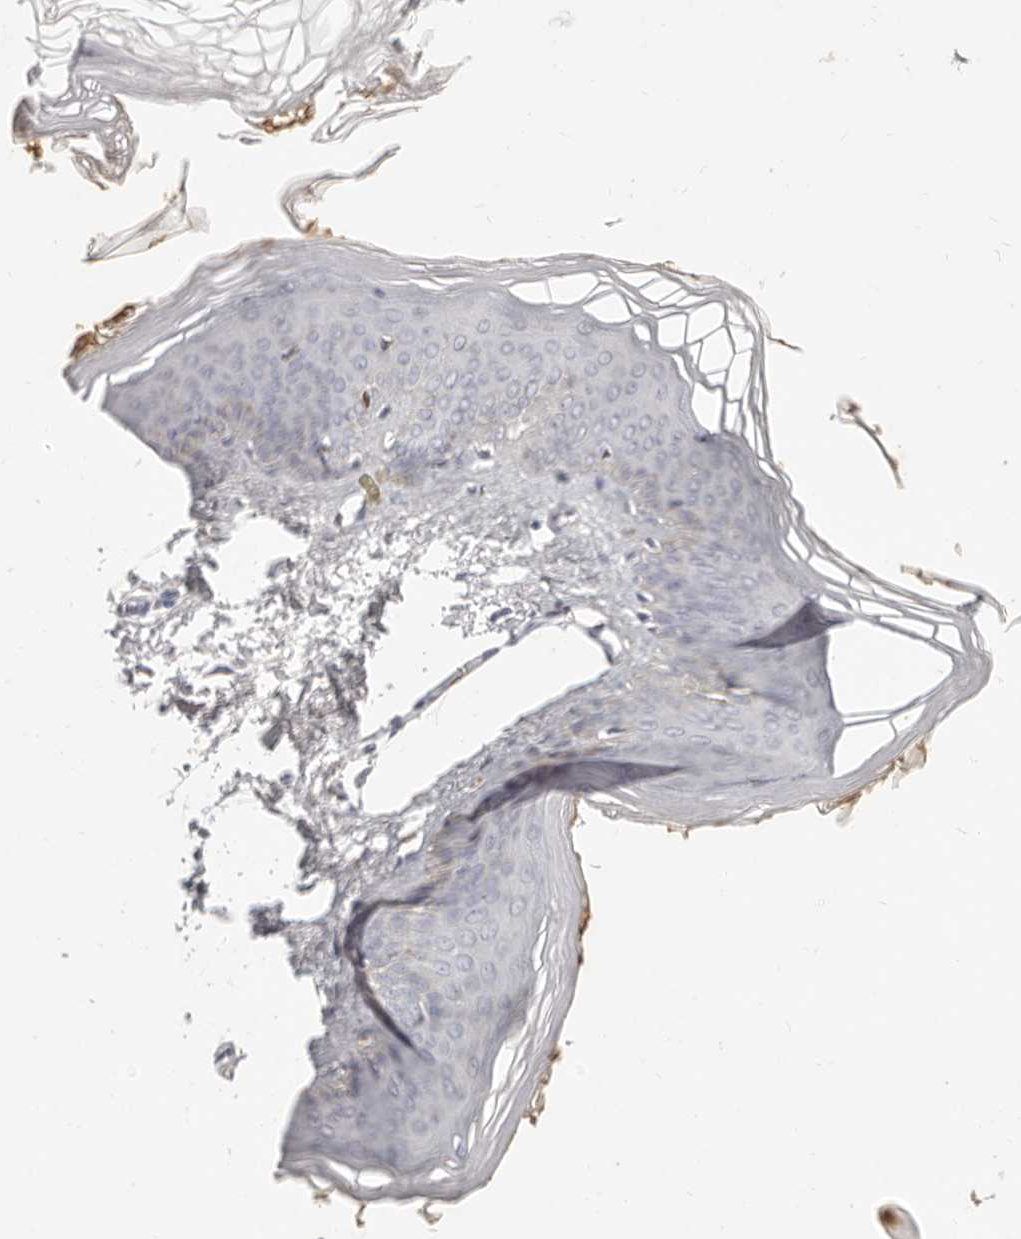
{"staining": {"intensity": "negative", "quantity": "none", "location": "none"}, "tissue": "skin", "cell_type": "Fibroblasts", "image_type": "normal", "snomed": [{"axis": "morphology", "description": "Normal tissue, NOS"}, {"axis": "topography", "description": "Skin"}], "caption": "A histopathology image of skin stained for a protein reveals no brown staining in fibroblasts. (Stains: DAB (3,3'-diaminobenzidine) immunohistochemistry with hematoxylin counter stain, Microscopy: brightfield microscopy at high magnification).", "gene": "NIBAN1", "patient": {"sex": "female", "age": 27}}